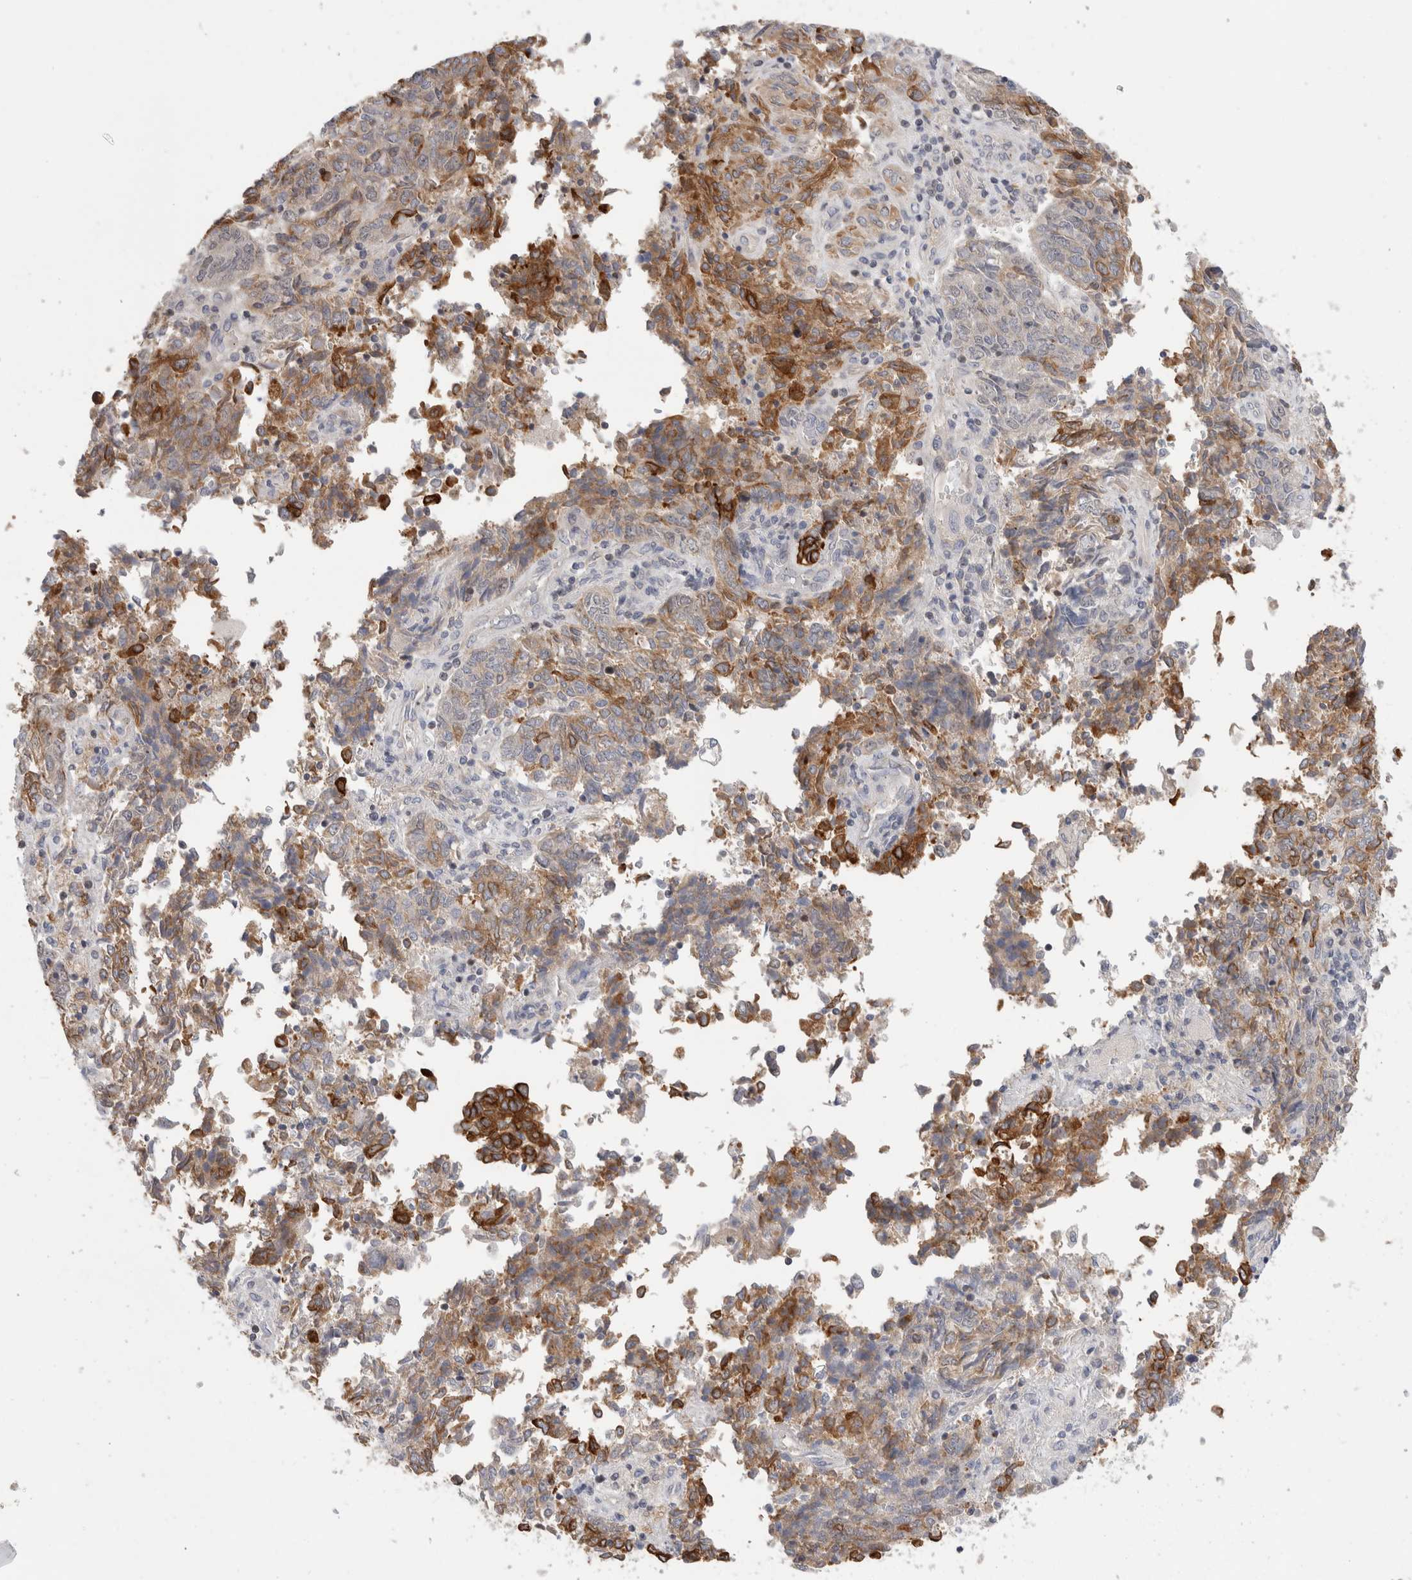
{"staining": {"intensity": "moderate", "quantity": ">75%", "location": "cytoplasmic/membranous"}, "tissue": "endometrial cancer", "cell_type": "Tumor cells", "image_type": "cancer", "snomed": [{"axis": "morphology", "description": "Adenocarcinoma, NOS"}, {"axis": "topography", "description": "Endometrium"}], "caption": "DAB (3,3'-diaminobenzidine) immunohistochemical staining of endometrial adenocarcinoma reveals moderate cytoplasmic/membranous protein staining in about >75% of tumor cells.", "gene": "SYTL5", "patient": {"sex": "female", "age": 80}}